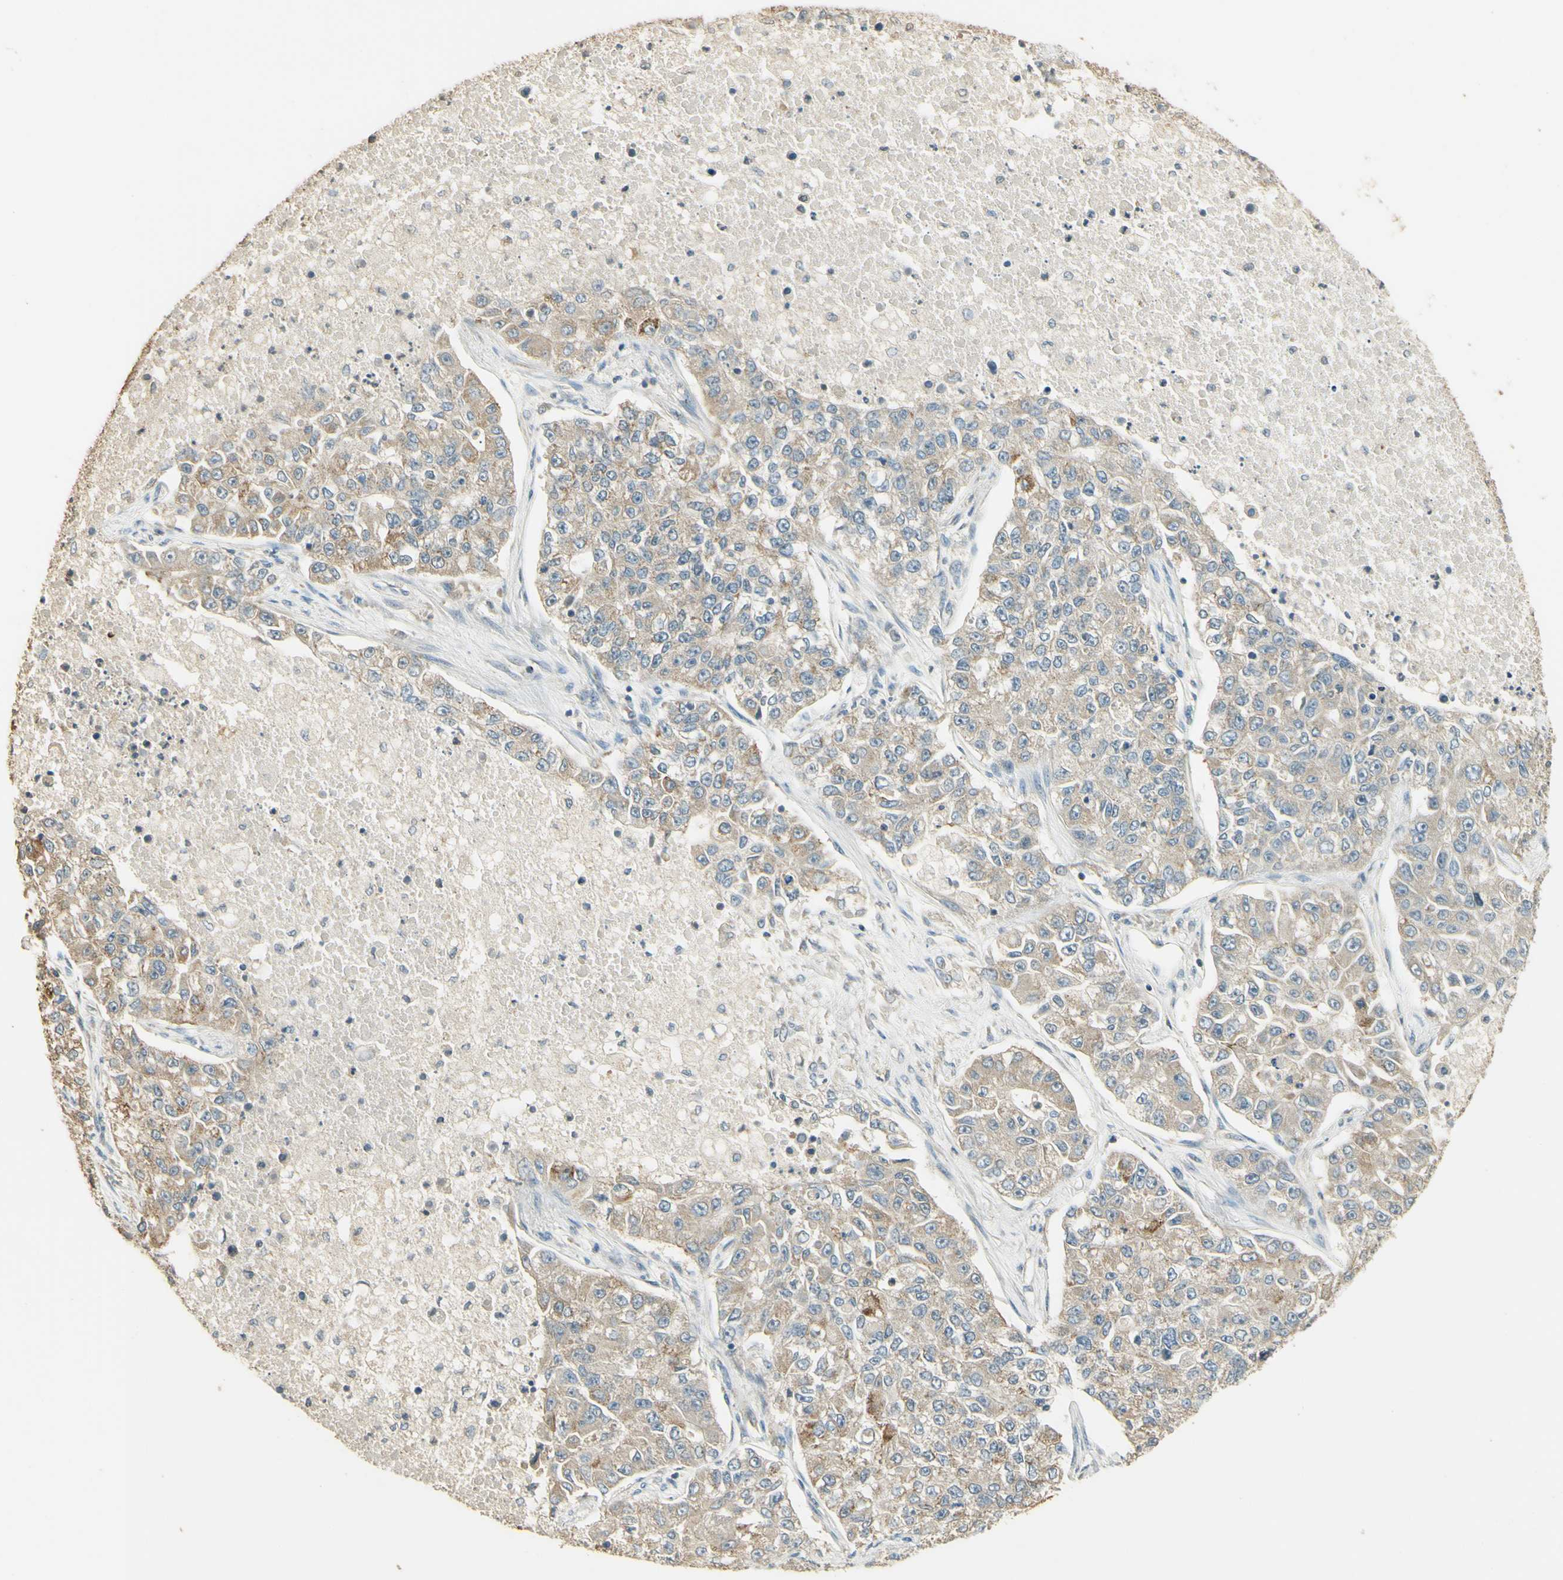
{"staining": {"intensity": "weak", "quantity": ">75%", "location": "cytoplasmic/membranous"}, "tissue": "lung cancer", "cell_type": "Tumor cells", "image_type": "cancer", "snomed": [{"axis": "morphology", "description": "Adenocarcinoma, NOS"}, {"axis": "topography", "description": "Lung"}], "caption": "The immunohistochemical stain labels weak cytoplasmic/membranous staining in tumor cells of lung cancer (adenocarcinoma) tissue.", "gene": "UXS1", "patient": {"sex": "male", "age": 49}}